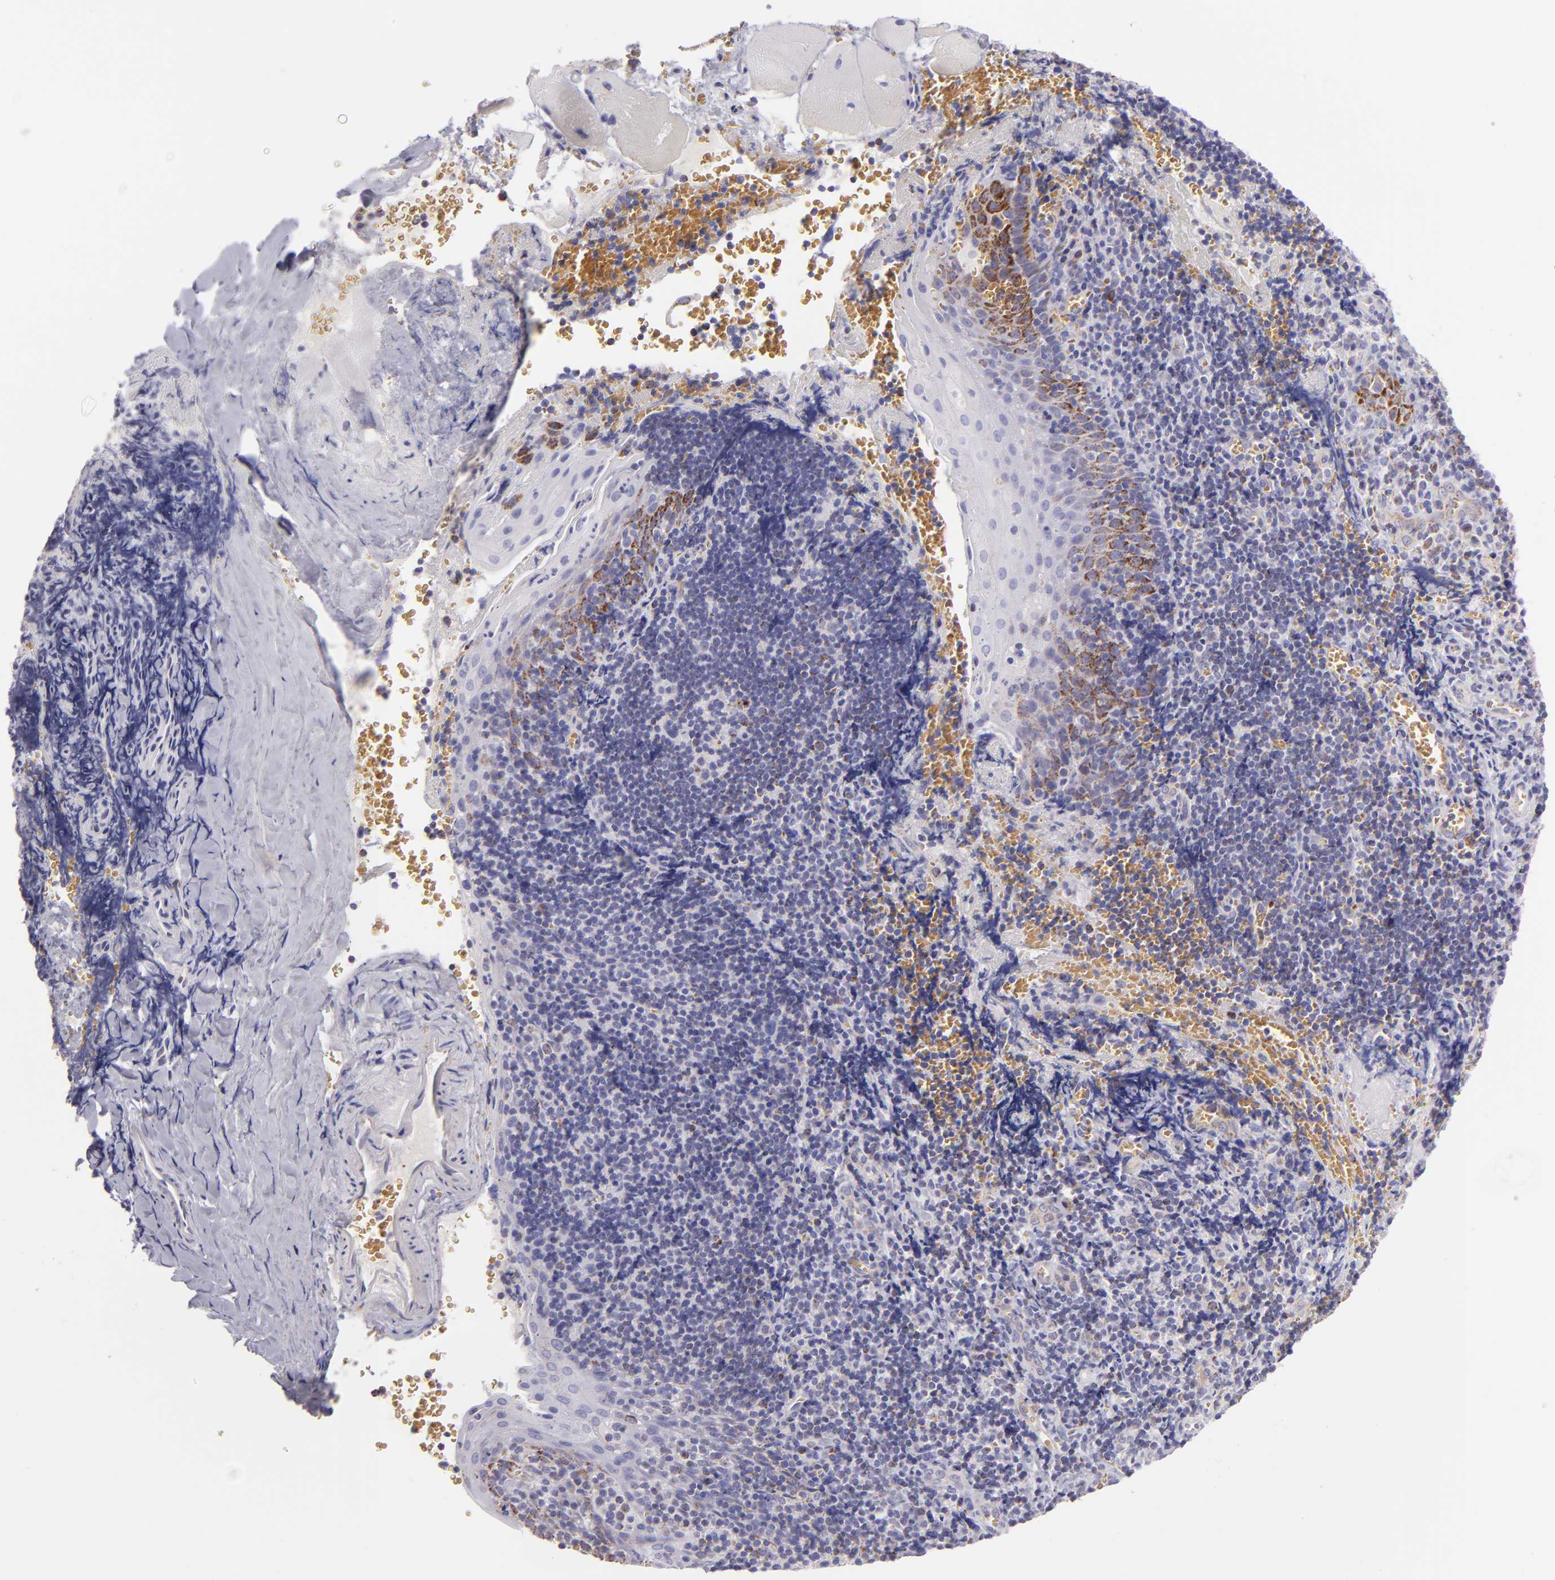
{"staining": {"intensity": "moderate", "quantity": ">75%", "location": "cytoplasmic/membranous"}, "tissue": "tonsil", "cell_type": "Germinal center cells", "image_type": "normal", "snomed": [{"axis": "morphology", "description": "Normal tissue, NOS"}, {"axis": "topography", "description": "Tonsil"}], "caption": "Germinal center cells reveal medium levels of moderate cytoplasmic/membranous staining in about >75% of cells in unremarkable tonsil. (Brightfield microscopy of DAB IHC at high magnification).", "gene": "HSPD1", "patient": {"sex": "male", "age": 20}}